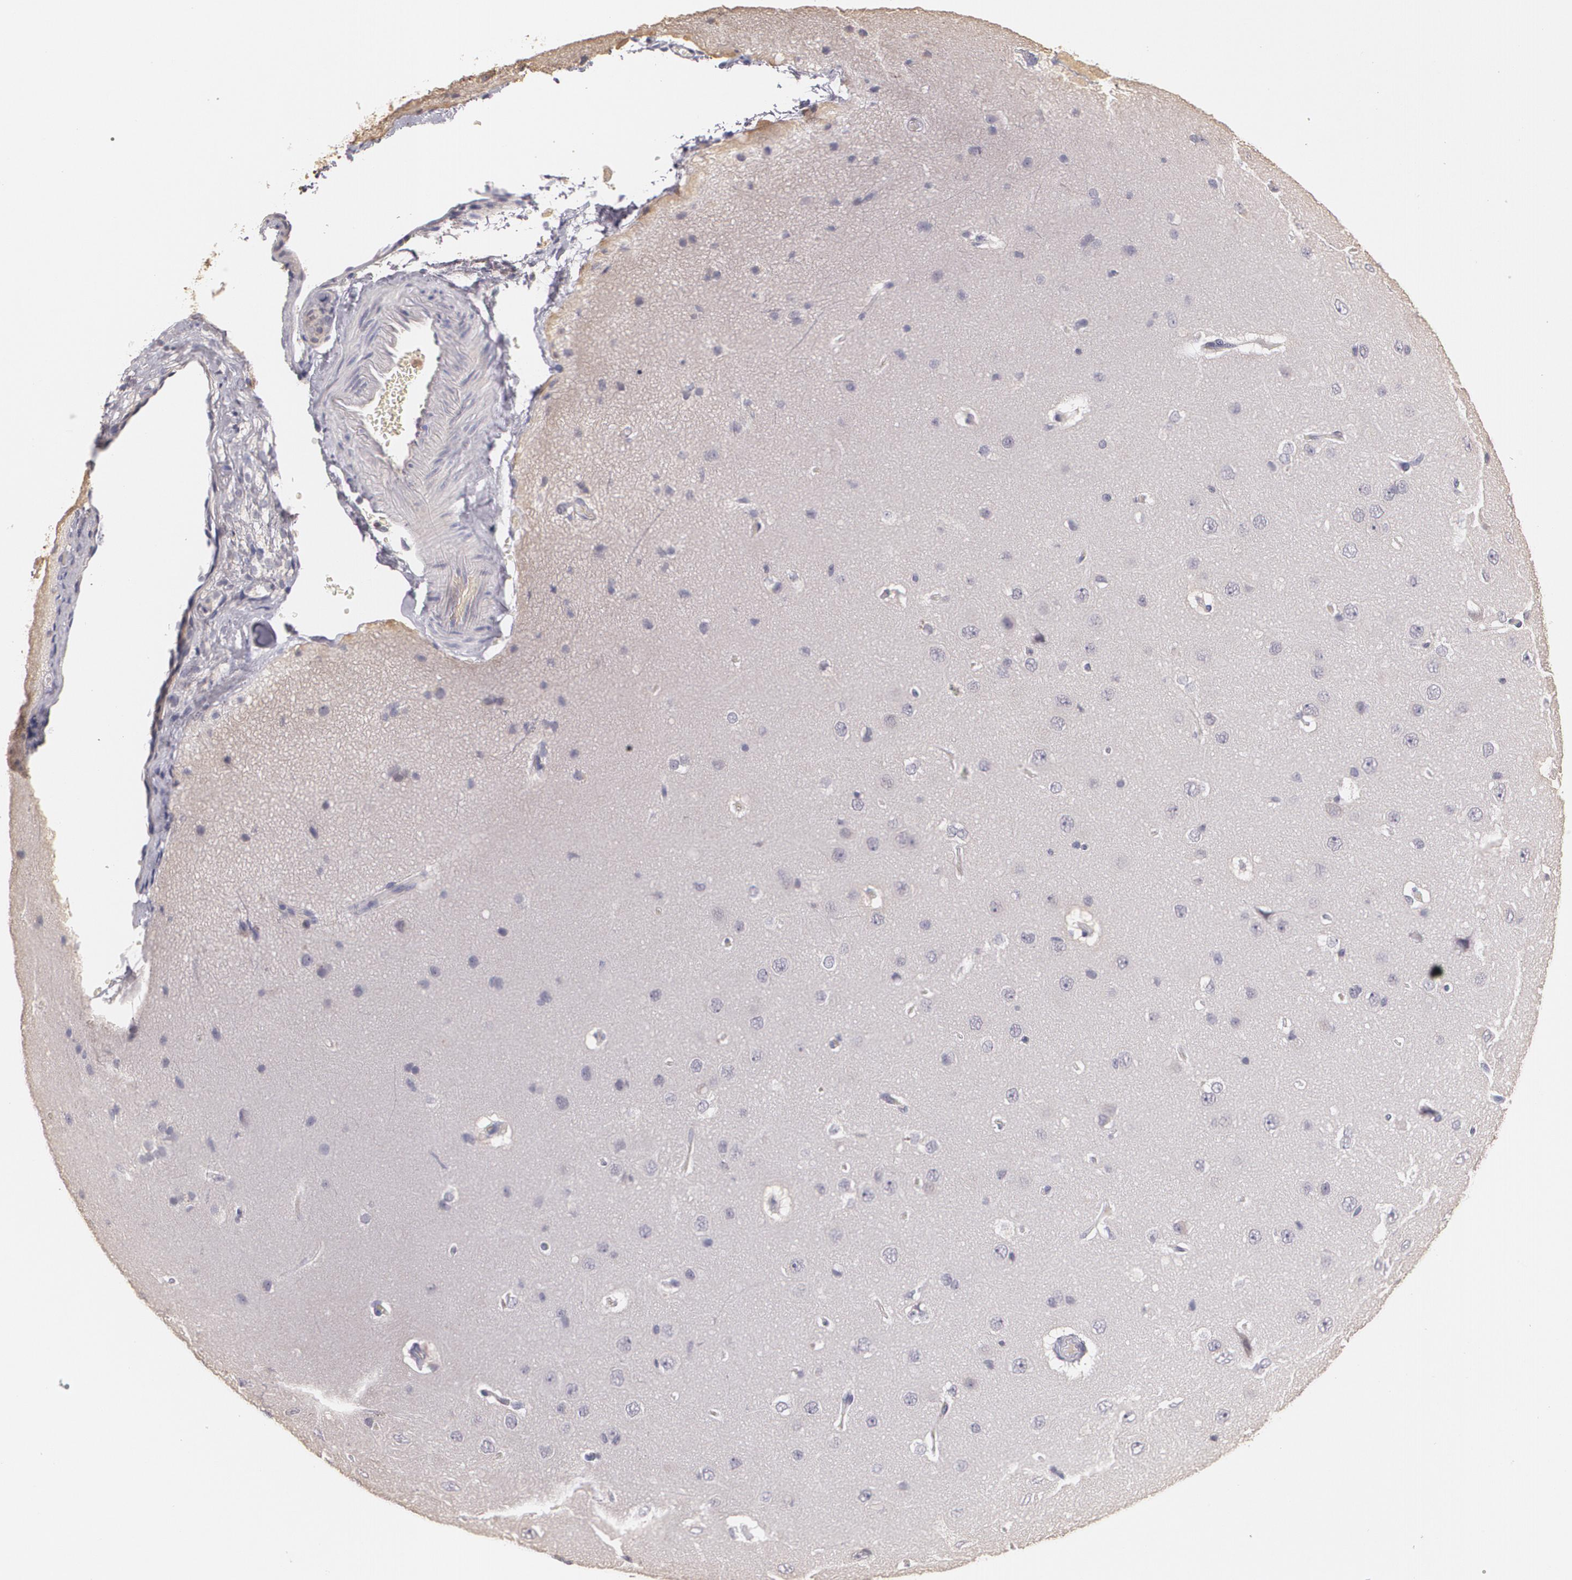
{"staining": {"intensity": "negative", "quantity": "none", "location": "none"}, "tissue": "cerebral cortex", "cell_type": "Endothelial cells", "image_type": "normal", "snomed": [{"axis": "morphology", "description": "Normal tissue, NOS"}, {"axis": "topography", "description": "Cerebral cortex"}], "caption": "Immunohistochemistry of unremarkable cerebral cortex displays no staining in endothelial cells. Brightfield microscopy of immunohistochemistry stained with DAB (3,3'-diaminobenzidine) (brown) and hematoxylin (blue), captured at high magnification.", "gene": "LRG1", "patient": {"sex": "female", "age": 45}}